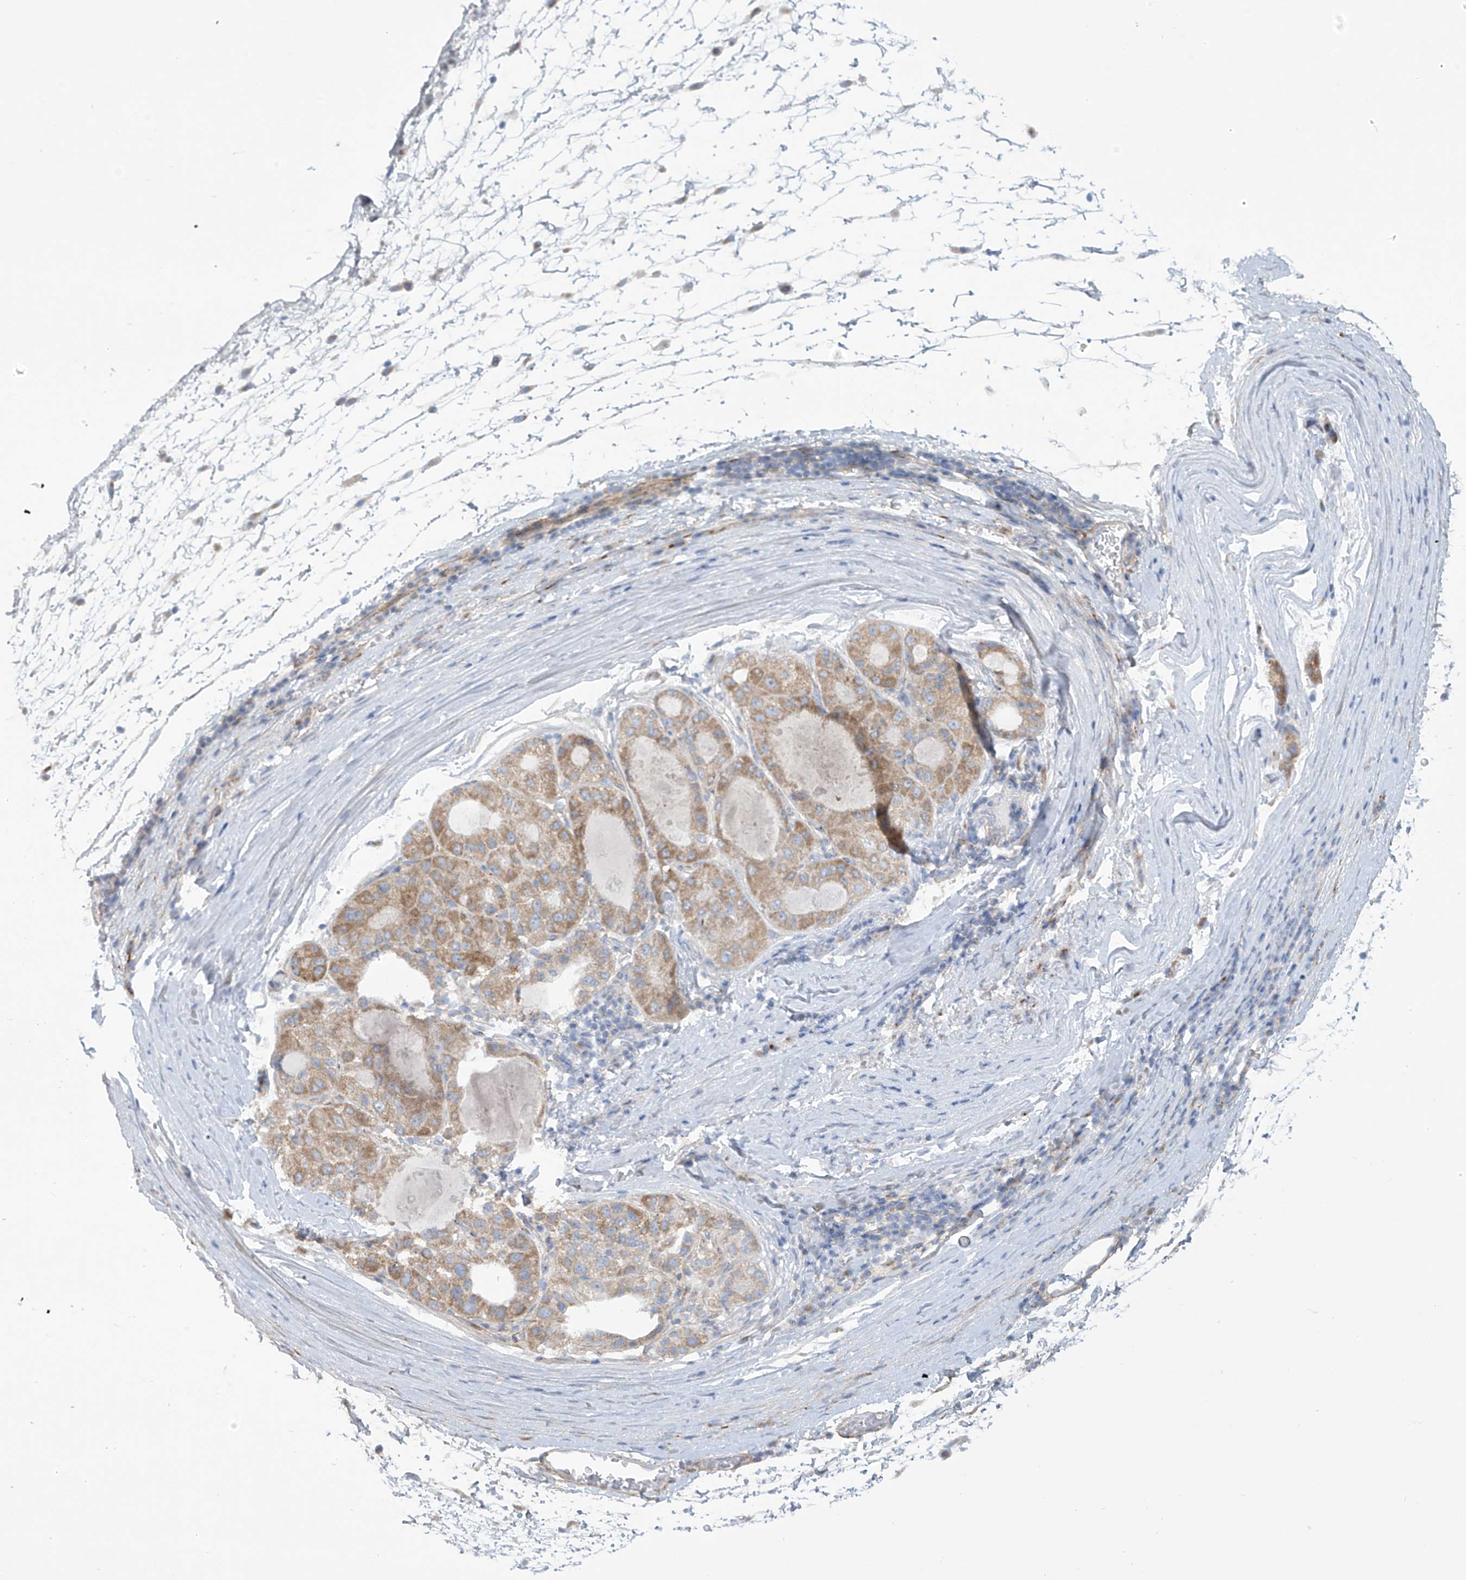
{"staining": {"intensity": "moderate", "quantity": ">75%", "location": "cytoplasmic/membranous"}, "tissue": "liver cancer", "cell_type": "Tumor cells", "image_type": "cancer", "snomed": [{"axis": "morphology", "description": "Carcinoma, Hepatocellular, NOS"}, {"axis": "topography", "description": "Liver"}], "caption": "This is a histology image of IHC staining of hepatocellular carcinoma (liver), which shows moderate staining in the cytoplasmic/membranous of tumor cells.", "gene": "TRMT2B", "patient": {"sex": "male", "age": 80}}